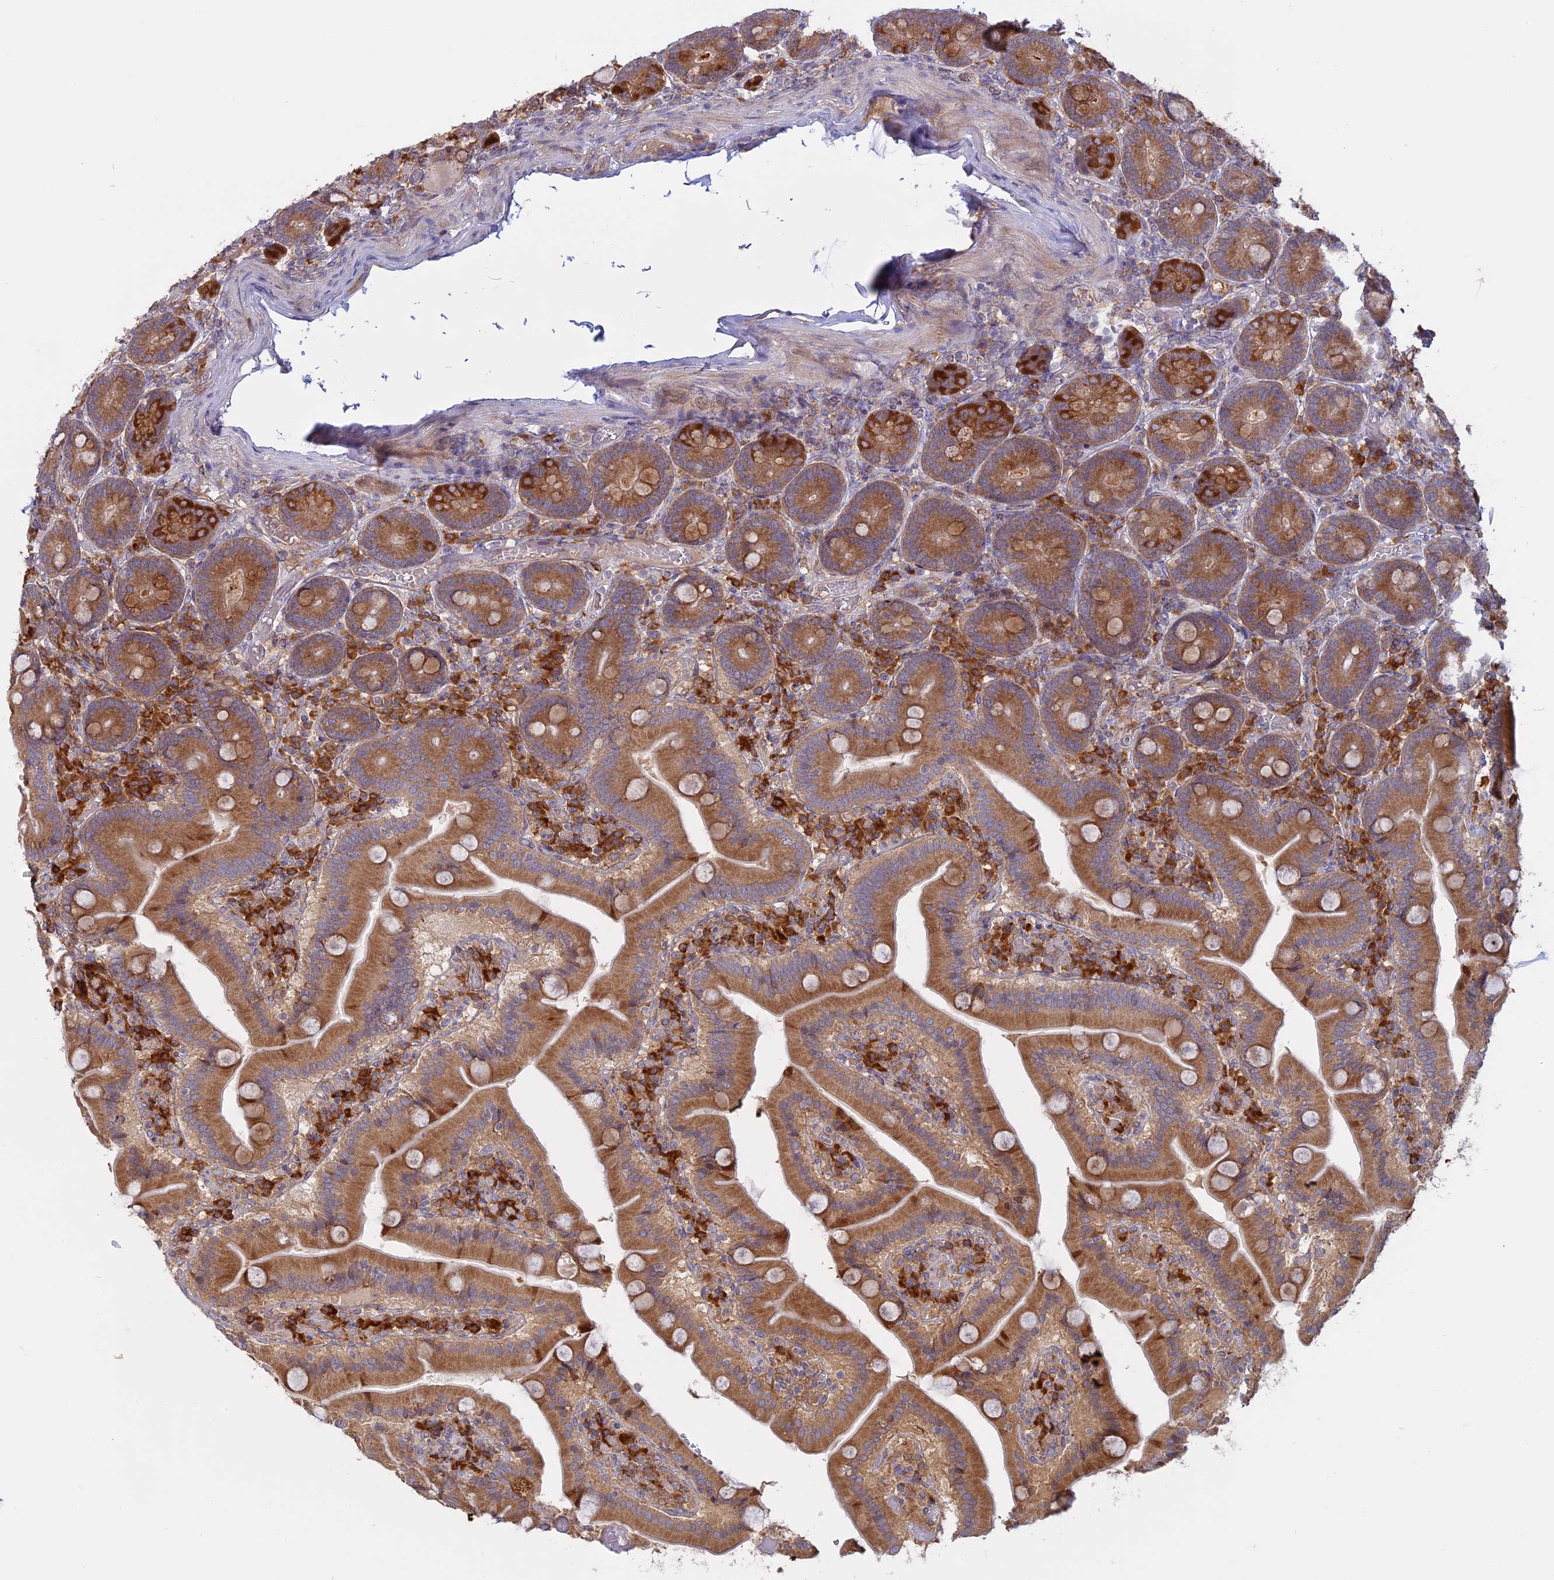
{"staining": {"intensity": "moderate", "quantity": ">75%", "location": "cytoplasmic/membranous"}, "tissue": "duodenum", "cell_type": "Glandular cells", "image_type": "normal", "snomed": [{"axis": "morphology", "description": "Normal tissue, NOS"}, {"axis": "topography", "description": "Duodenum"}], "caption": "Brown immunohistochemical staining in normal human duodenum shows moderate cytoplasmic/membranous positivity in approximately >75% of glandular cells.", "gene": "TMEM208", "patient": {"sex": "female", "age": 62}}